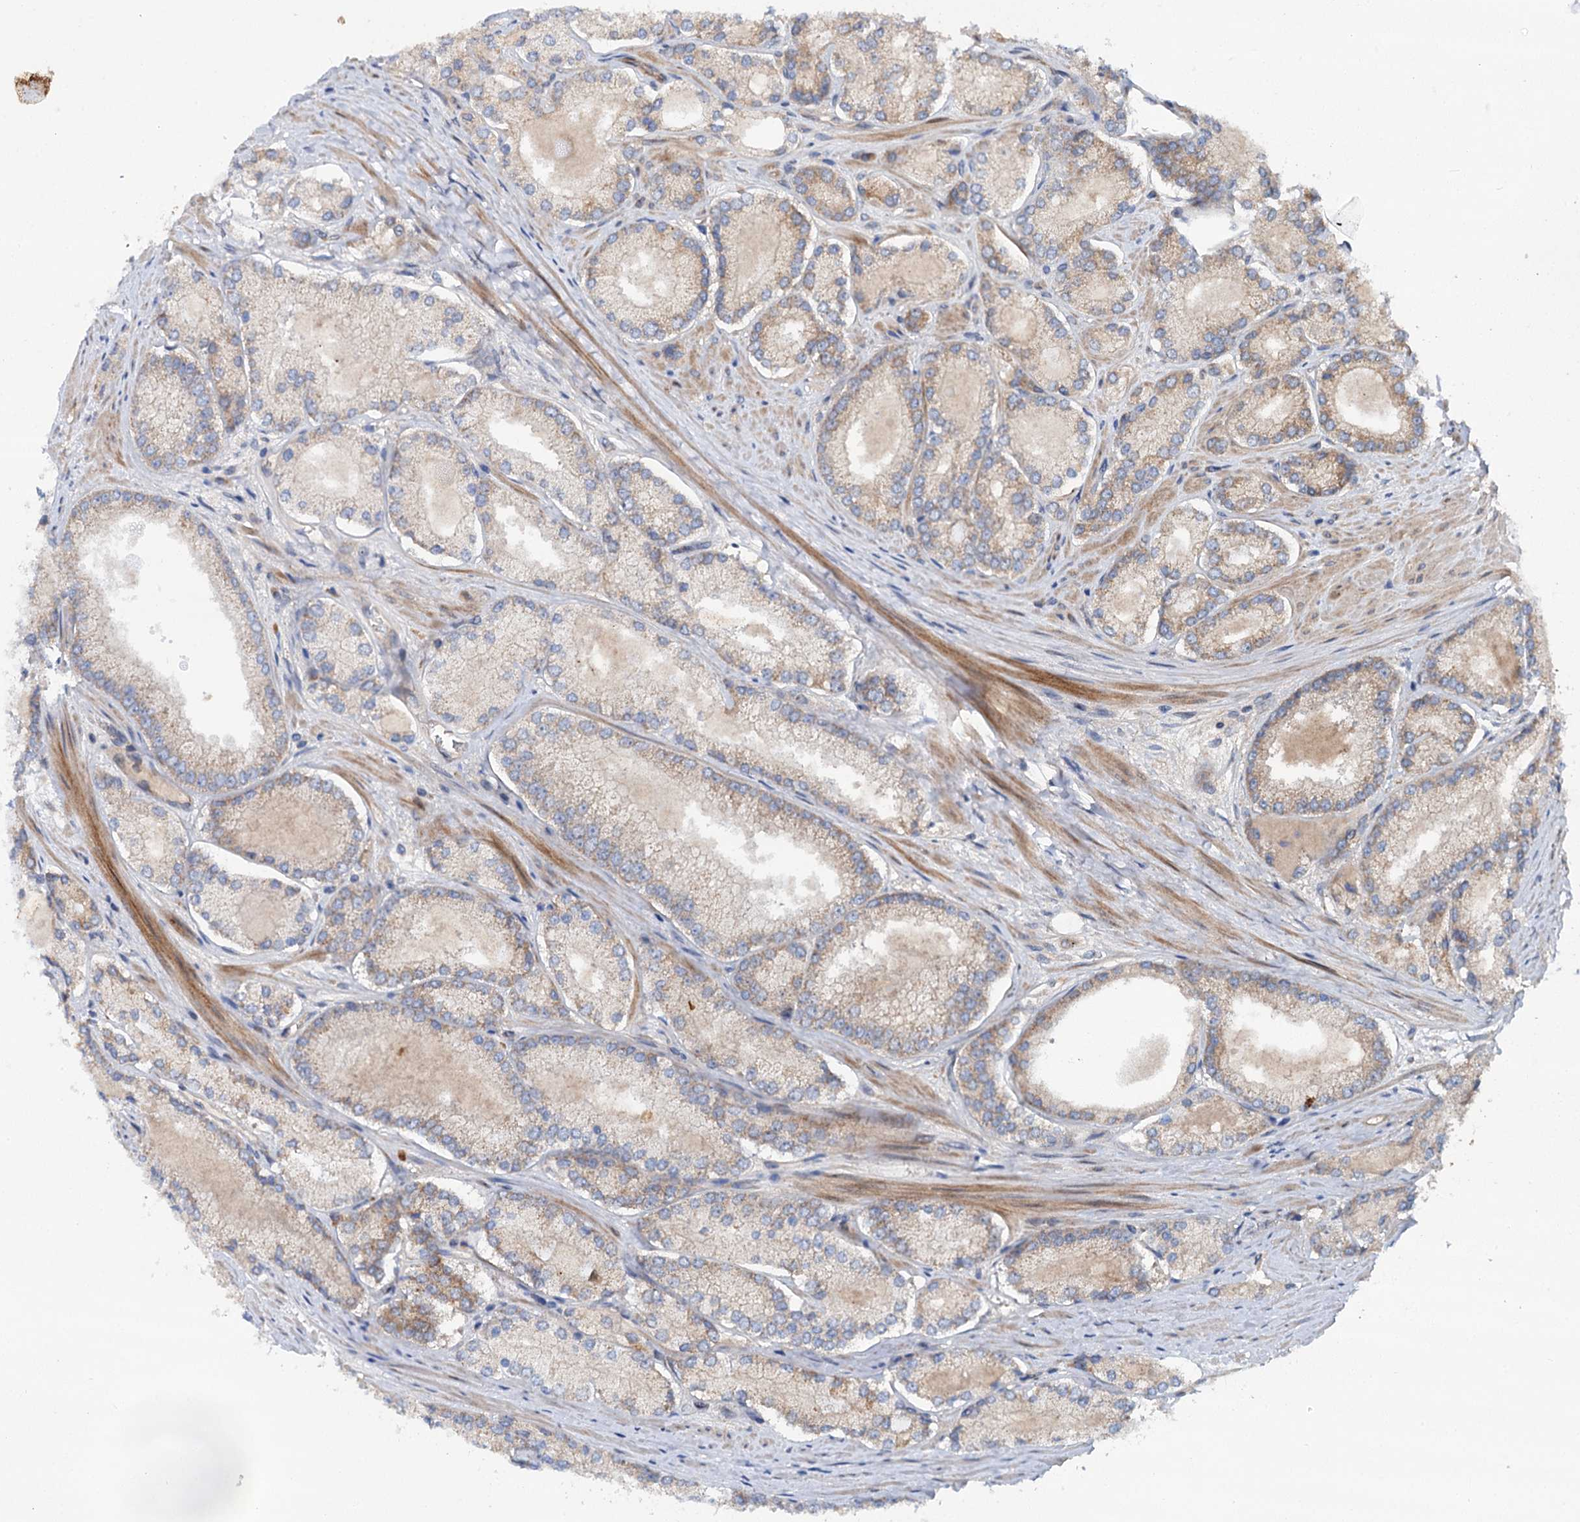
{"staining": {"intensity": "weak", "quantity": "<25%", "location": "cytoplasmic/membranous"}, "tissue": "prostate cancer", "cell_type": "Tumor cells", "image_type": "cancer", "snomed": [{"axis": "morphology", "description": "Adenocarcinoma, Low grade"}, {"axis": "topography", "description": "Prostate"}], "caption": "DAB immunohistochemical staining of low-grade adenocarcinoma (prostate) shows no significant staining in tumor cells.", "gene": "ADGRG4", "patient": {"sex": "male", "age": 74}}